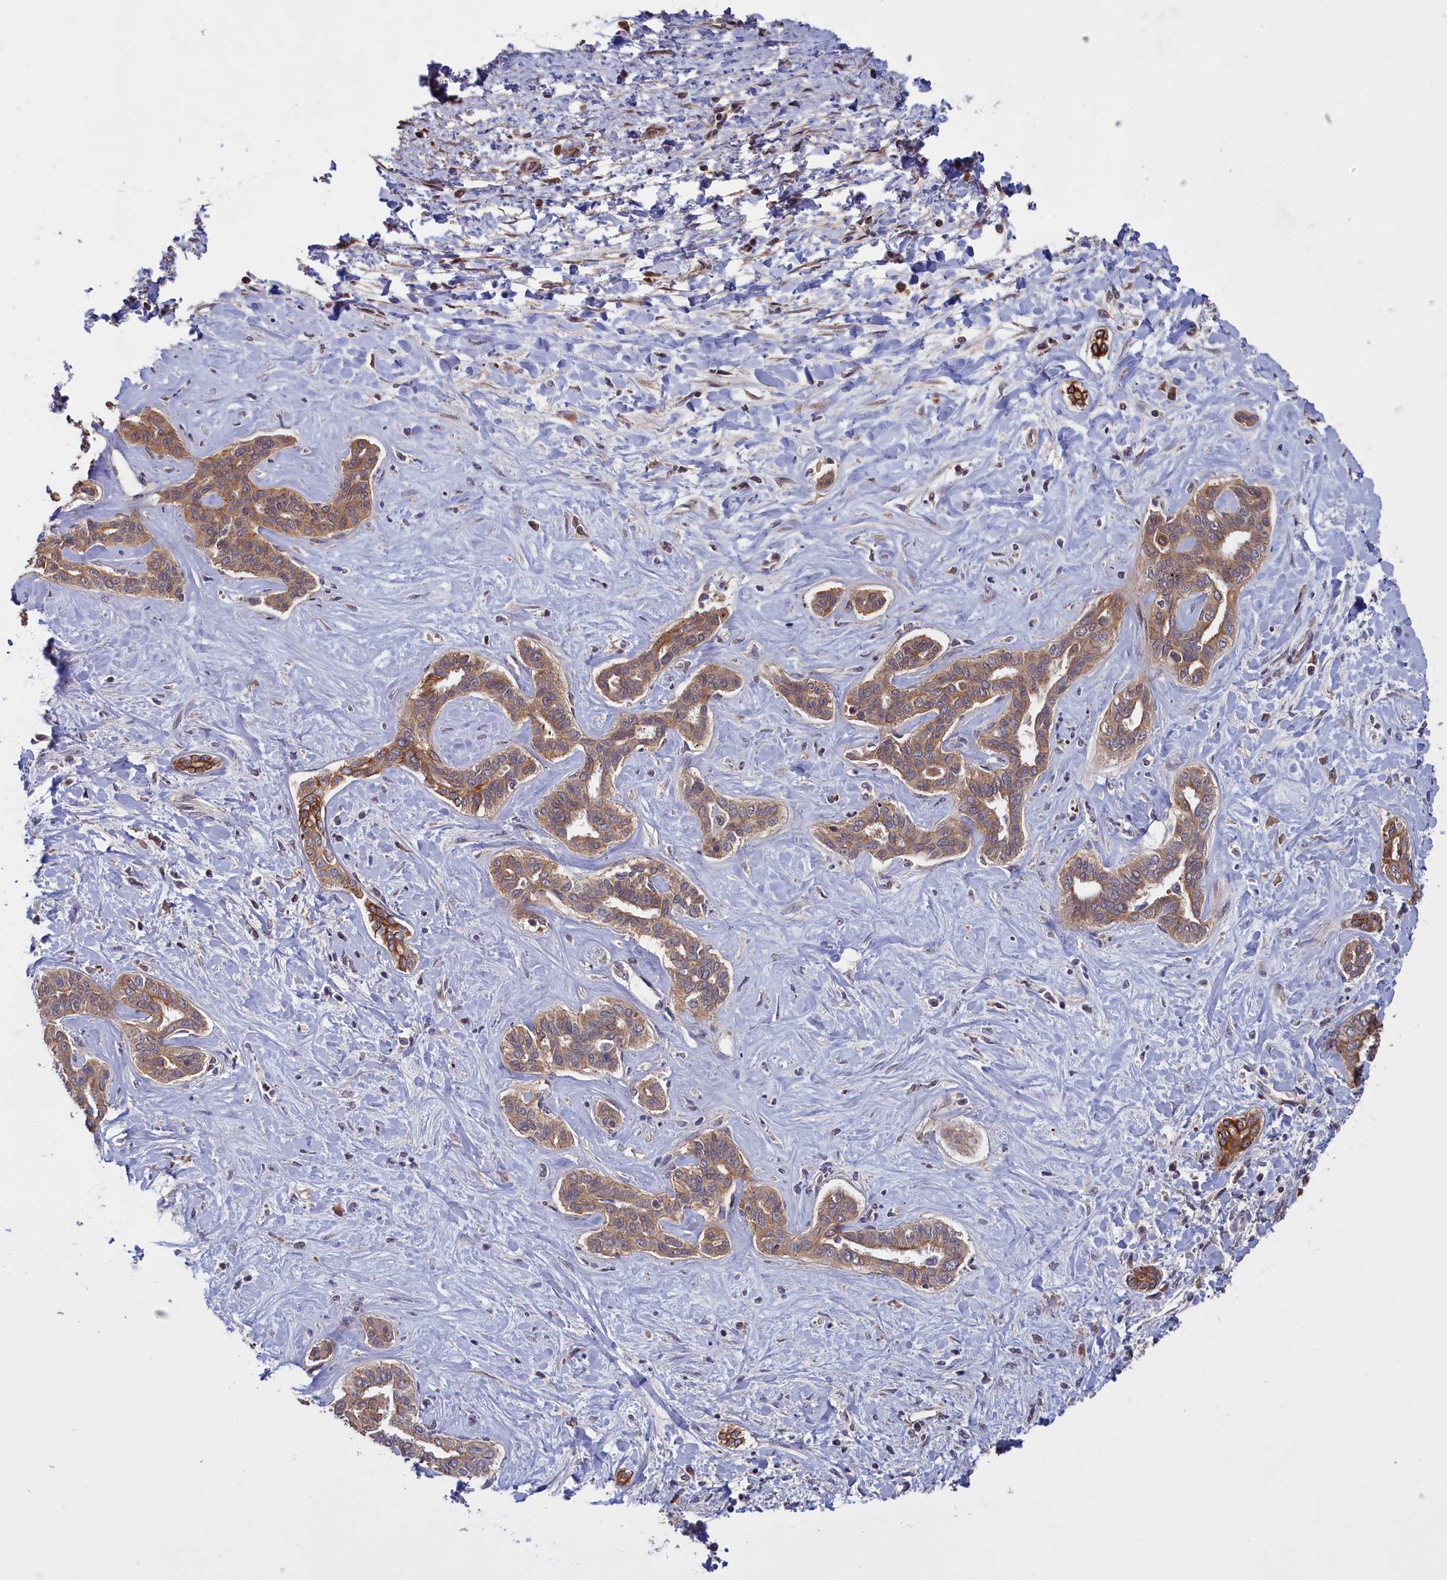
{"staining": {"intensity": "moderate", "quantity": ">75%", "location": "cytoplasmic/membranous"}, "tissue": "liver cancer", "cell_type": "Tumor cells", "image_type": "cancer", "snomed": [{"axis": "morphology", "description": "Cholangiocarcinoma"}, {"axis": "topography", "description": "Liver"}], "caption": "IHC (DAB) staining of human liver cholangiocarcinoma reveals moderate cytoplasmic/membranous protein positivity in about >75% of tumor cells.", "gene": "DENND1B", "patient": {"sex": "female", "age": 77}}